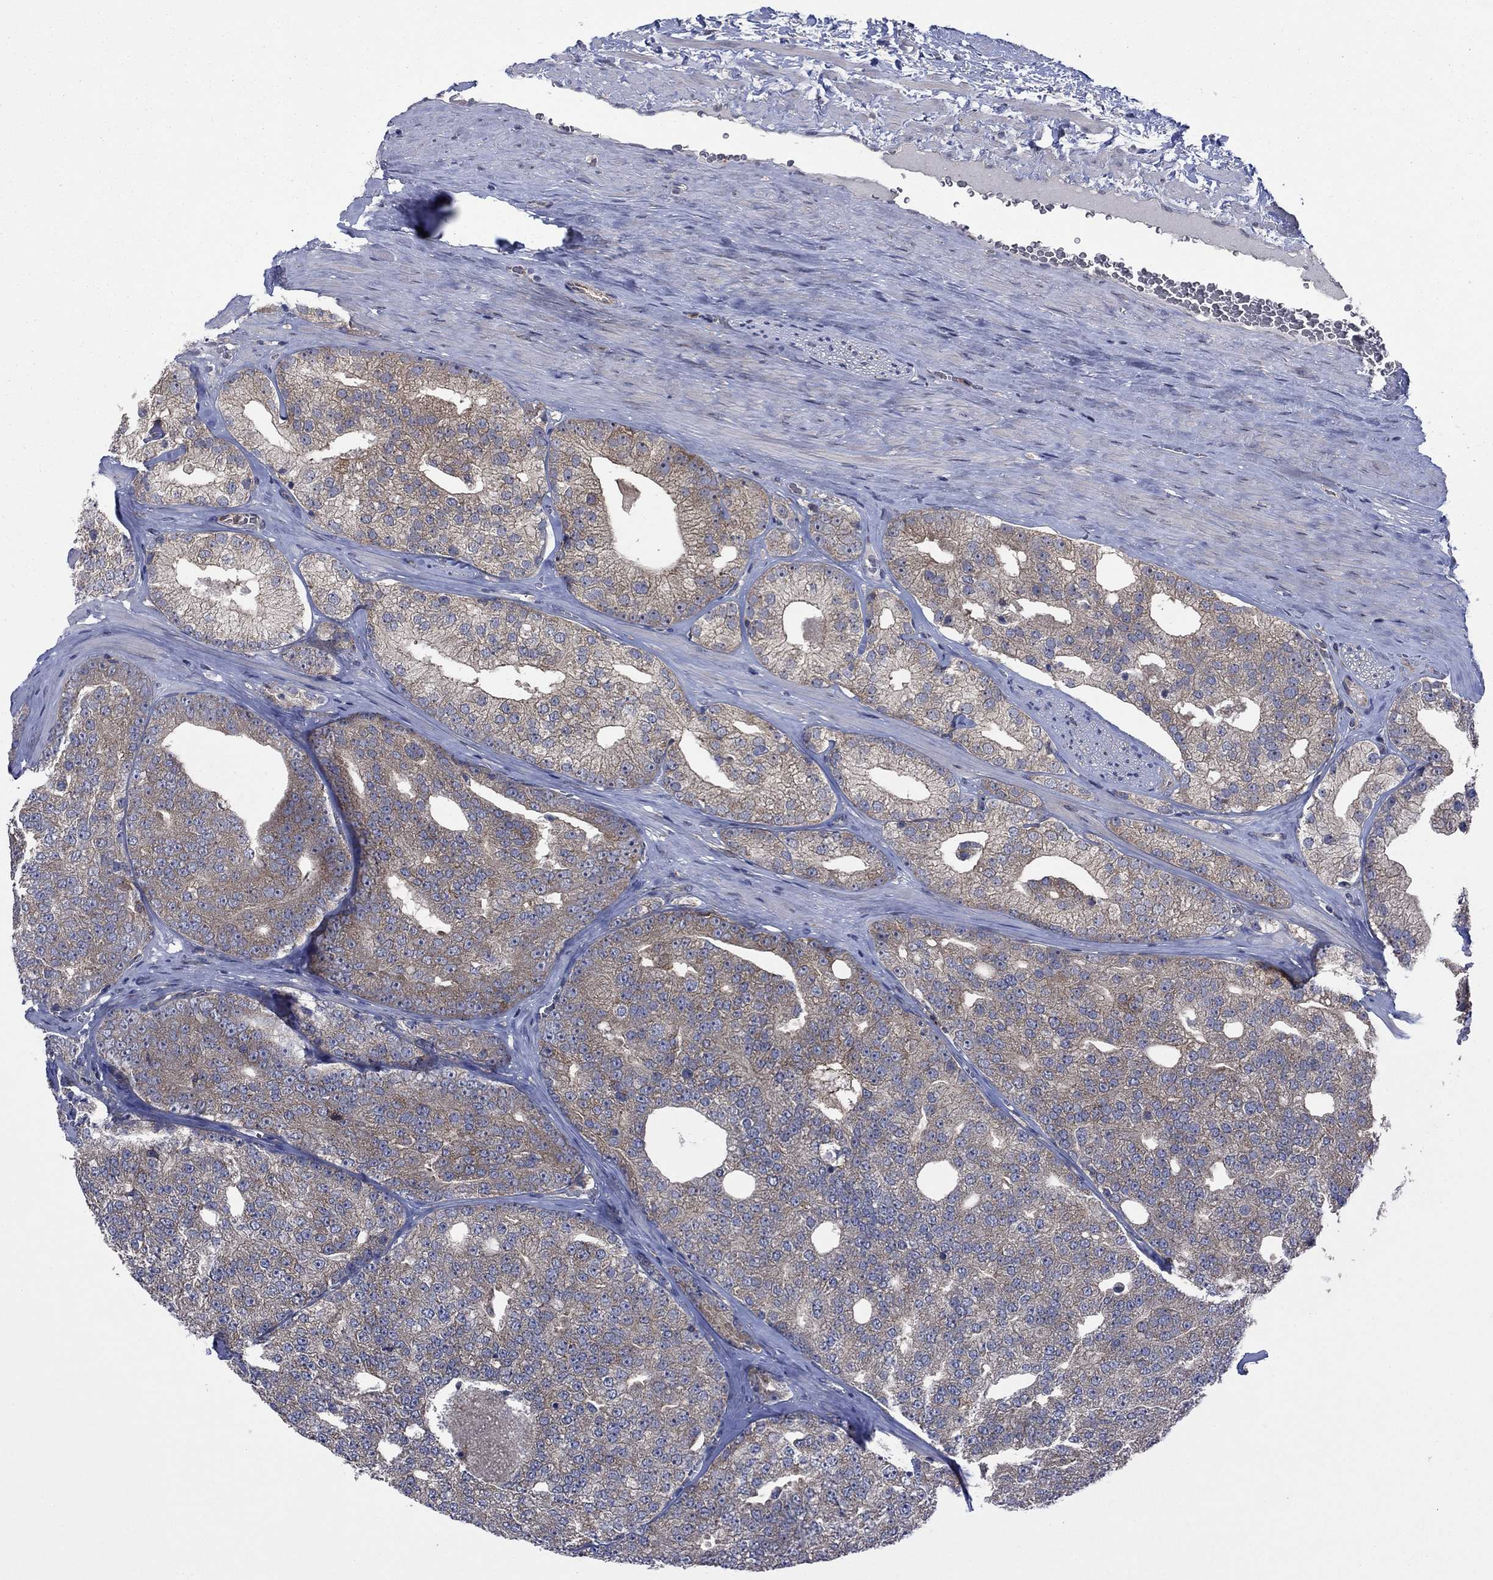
{"staining": {"intensity": "weak", "quantity": "25%-75%", "location": "cytoplasmic/membranous"}, "tissue": "prostate cancer", "cell_type": "Tumor cells", "image_type": "cancer", "snomed": [{"axis": "morphology", "description": "Adenocarcinoma, NOS"}, {"axis": "topography", "description": "Prostate and seminal vesicle, NOS"}], "caption": "Protein staining of prostate cancer tissue exhibits weak cytoplasmic/membranous expression in about 25%-75% of tumor cells. The staining is performed using DAB brown chromogen to label protein expression. The nuclei are counter-stained blue using hematoxylin.", "gene": "MEA1", "patient": {"sex": "male", "age": 62}}